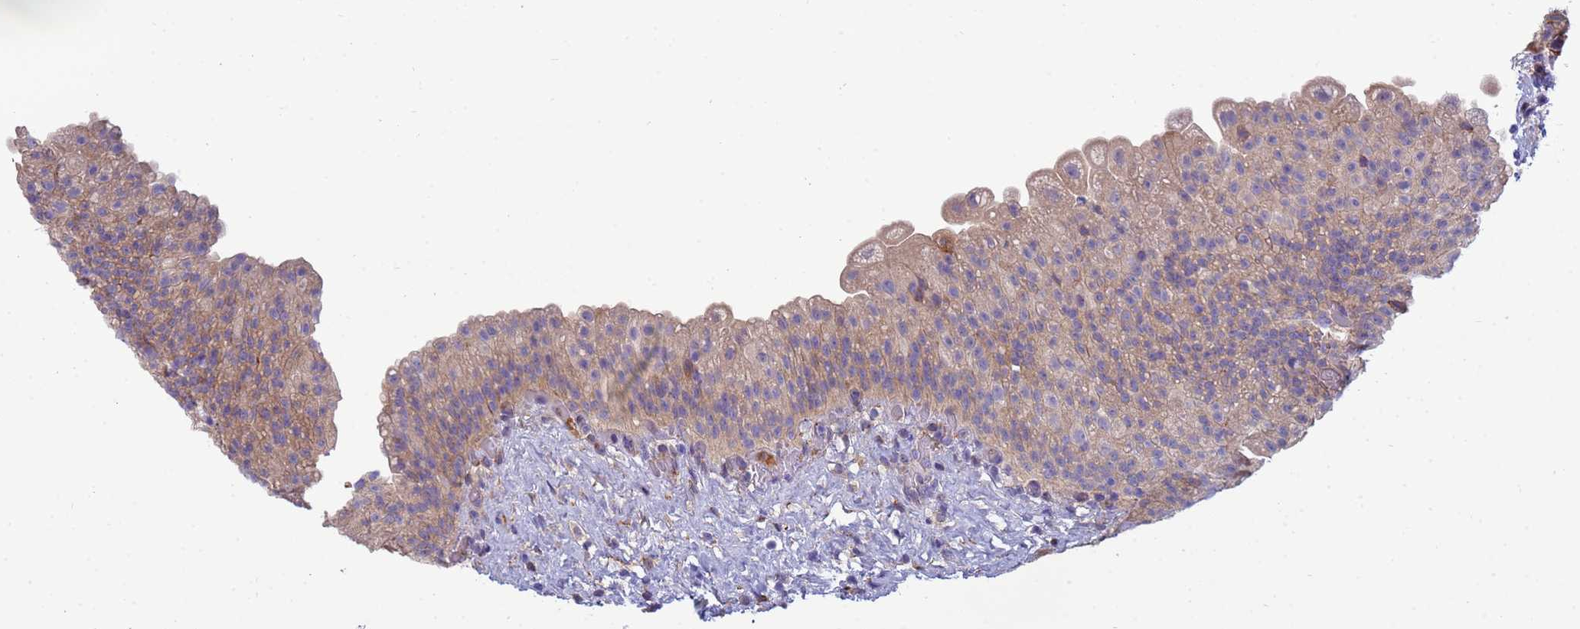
{"staining": {"intensity": "weak", "quantity": ">75%", "location": "cytoplasmic/membranous"}, "tissue": "urinary bladder", "cell_type": "Urothelial cells", "image_type": "normal", "snomed": [{"axis": "morphology", "description": "Normal tissue, NOS"}, {"axis": "topography", "description": "Urinary bladder"}], "caption": "Immunohistochemistry (IHC) image of unremarkable human urinary bladder stained for a protein (brown), which reveals low levels of weak cytoplasmic/membranous positivity in about >75% of urothelial cells.", "gene": "TRPC6", "patient": {"sex": "female", "age": 27}}